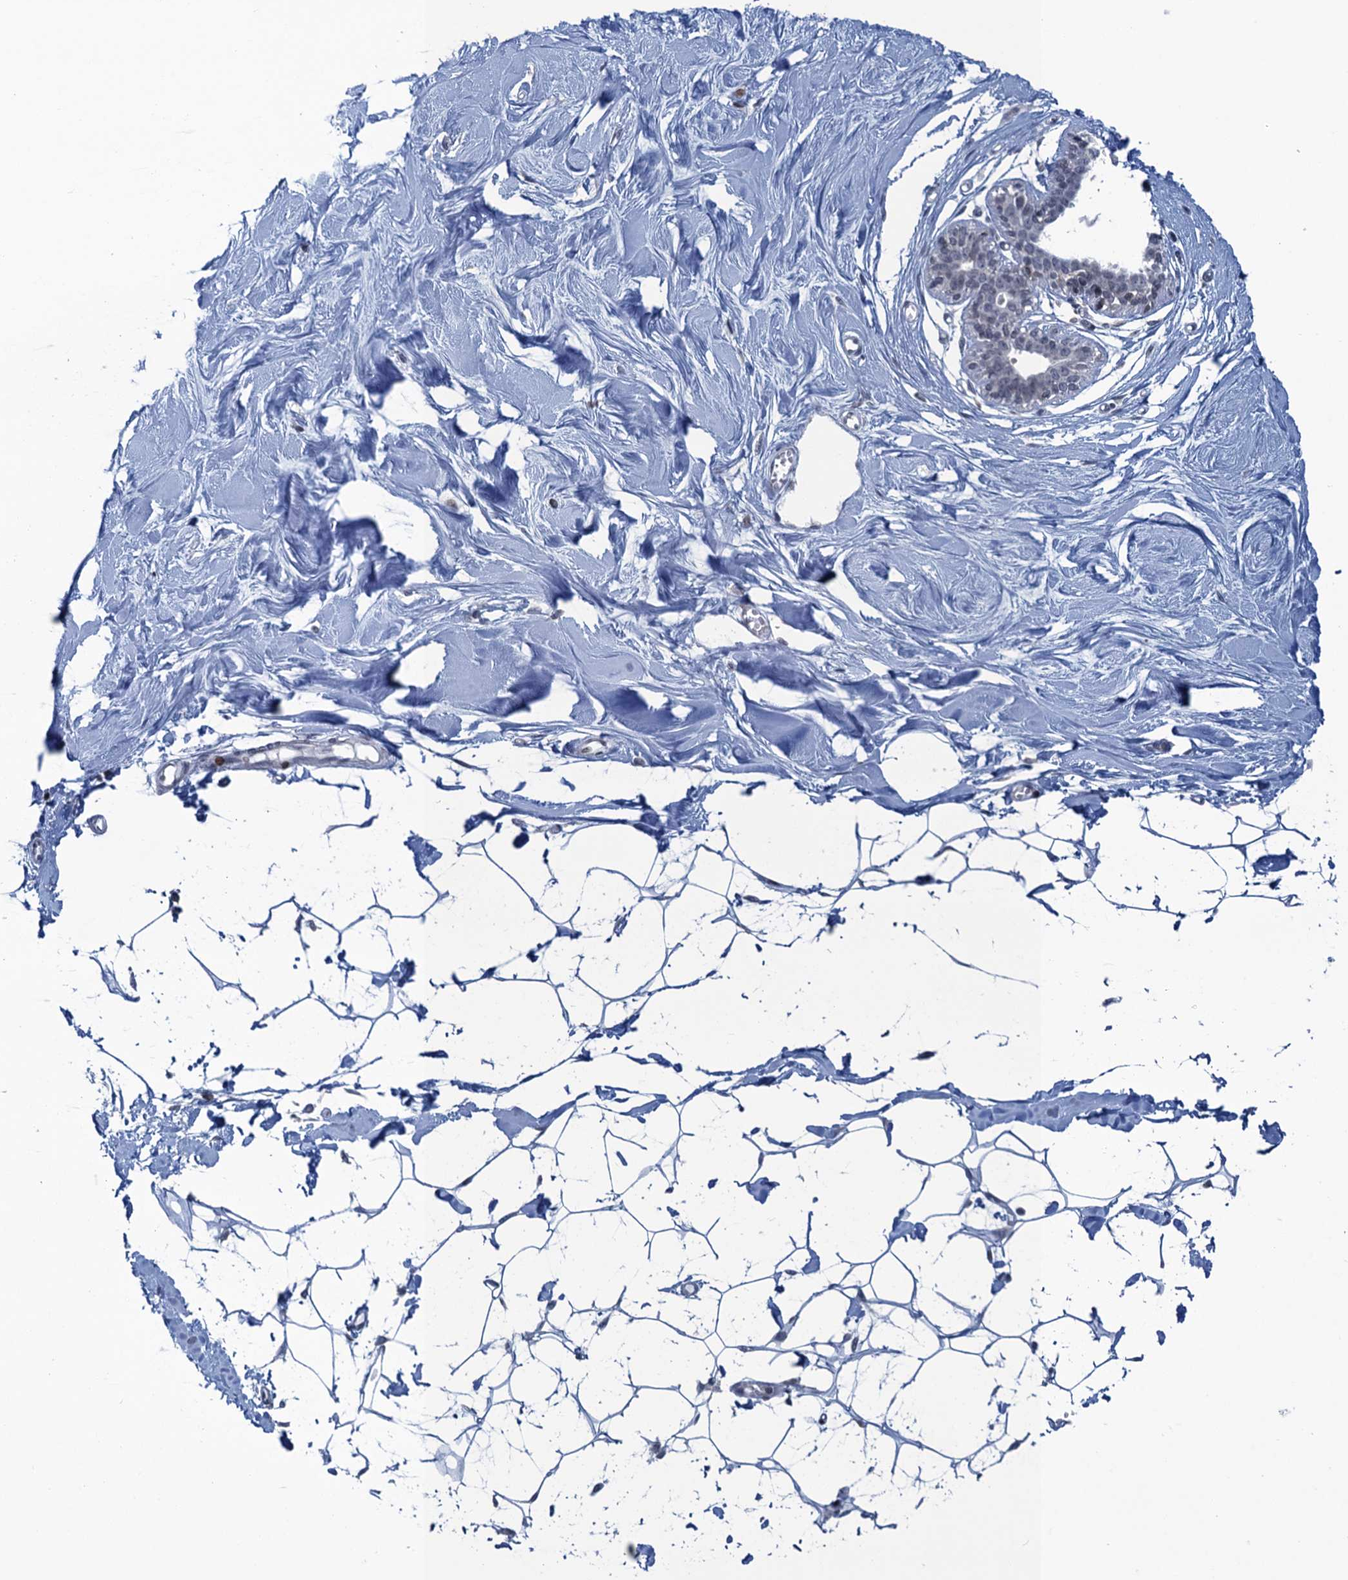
{"staining": {"intensity": "negative", "quantity": "none", "location": "none"}, "tissue": "breast", "cell_type": "Adipocytes", "image_type": "normal", "snomed": [{"axis": "morphology", "description": "Normal tissue, NOS"}, {"axis": "topography", "description": "Breast"}], "caption": "An immunohistochemistry (IHC) histopathology image of unremarkable breast is shown. There is no staining in adipocytes of breast. The staining is performed using DAB brown chromogen with nuclei counter-stained in using hematoxylin.", "gene": "FYB1", "patient": {"sex": "female", "age": 27}}